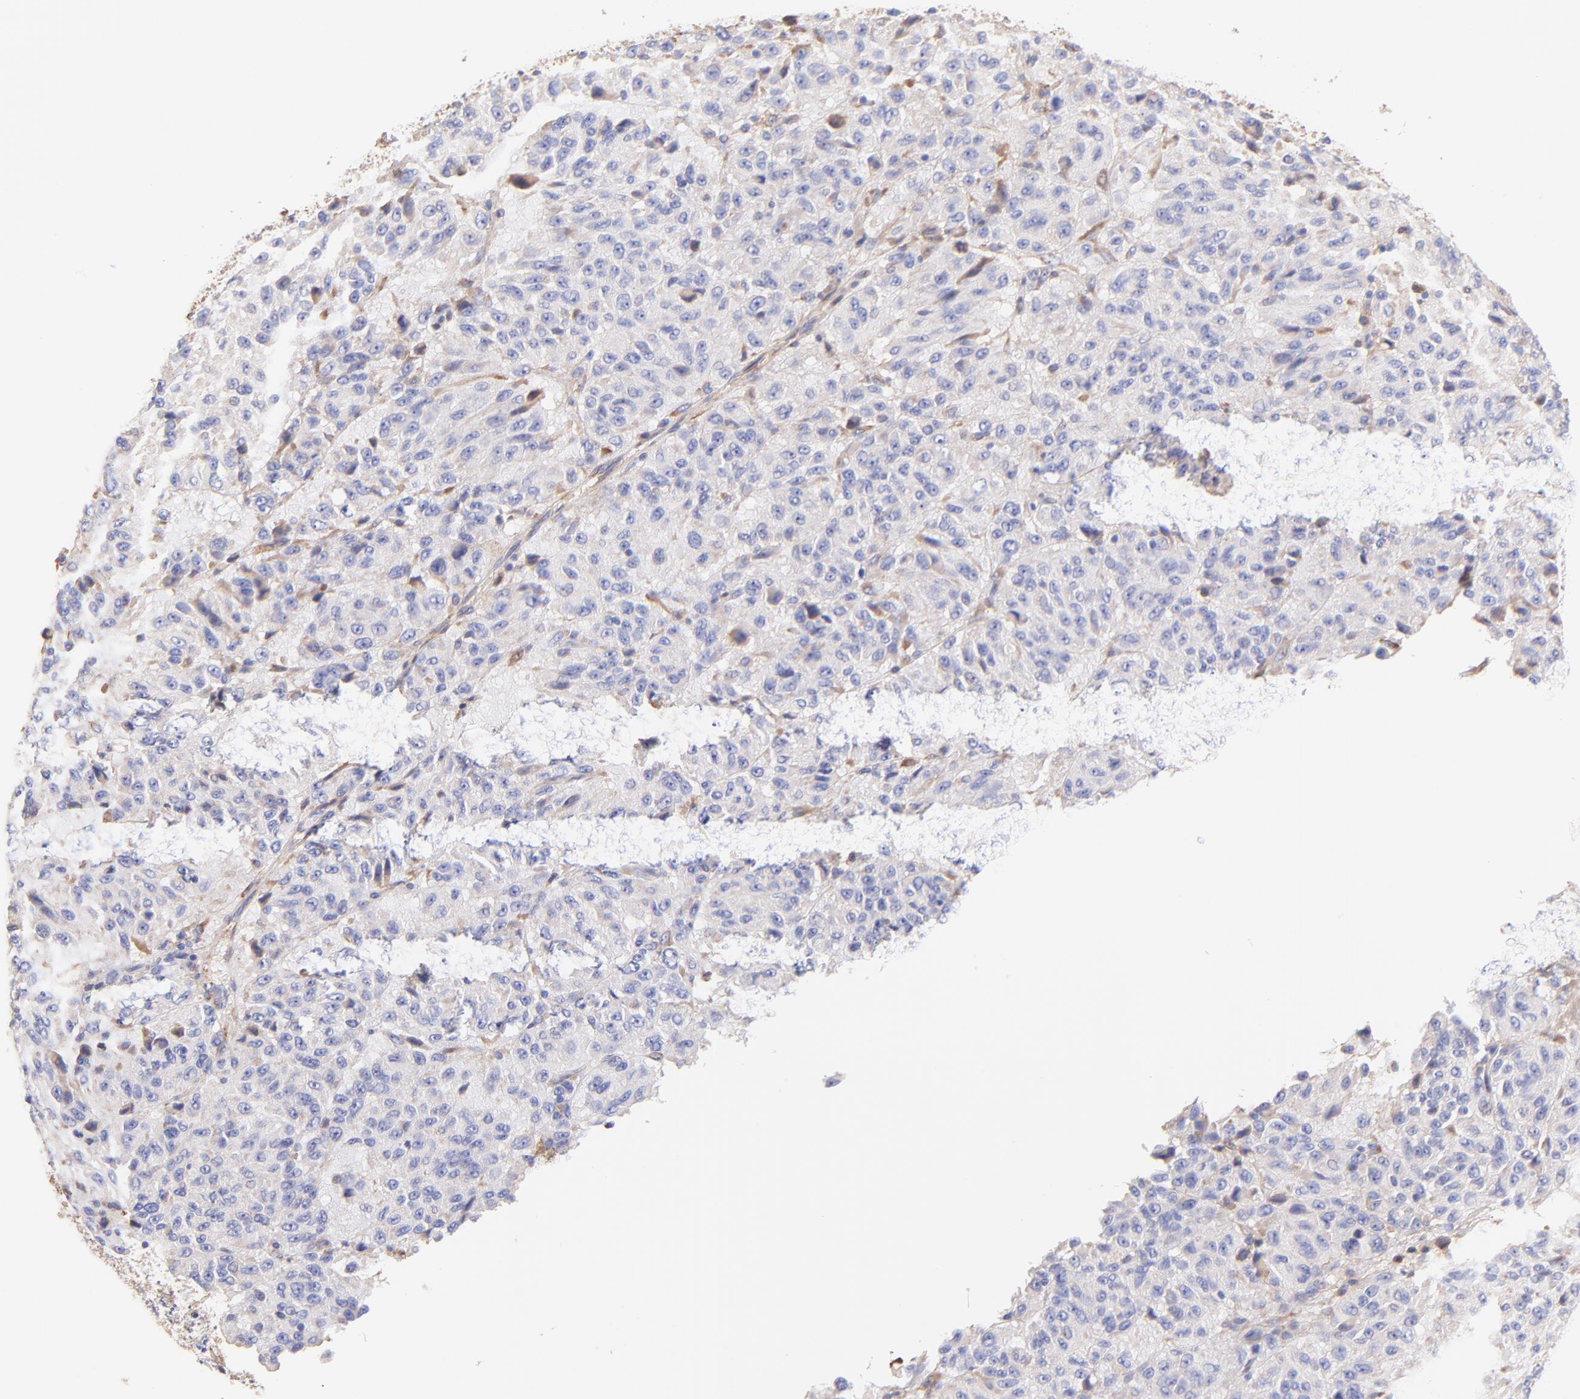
{"staining": {"intensity": "weak", "quantity": "<25%", "location": "cytoplasmic/membranous"}, "tissue": "melanoma", "cell_type": "Tumor cells", "image_type": "cancer", "snomed": [{"axis": "morphology", "description": "Malignant melanoma, Metastatic site"}, {"axis": "topography", "description": "Lung"}], "caption": "The IHC histopathology image has no significant expression in tumor cells of malignant melanoma (metastatic site) tissue. (DAB (3,3'-diaminobenzidine) immunohistochemistry (IHC) visualized using brightfield microscopy, high magnification).", "gene": "BGN", "patient": {"sex": "male", "age": 64}}